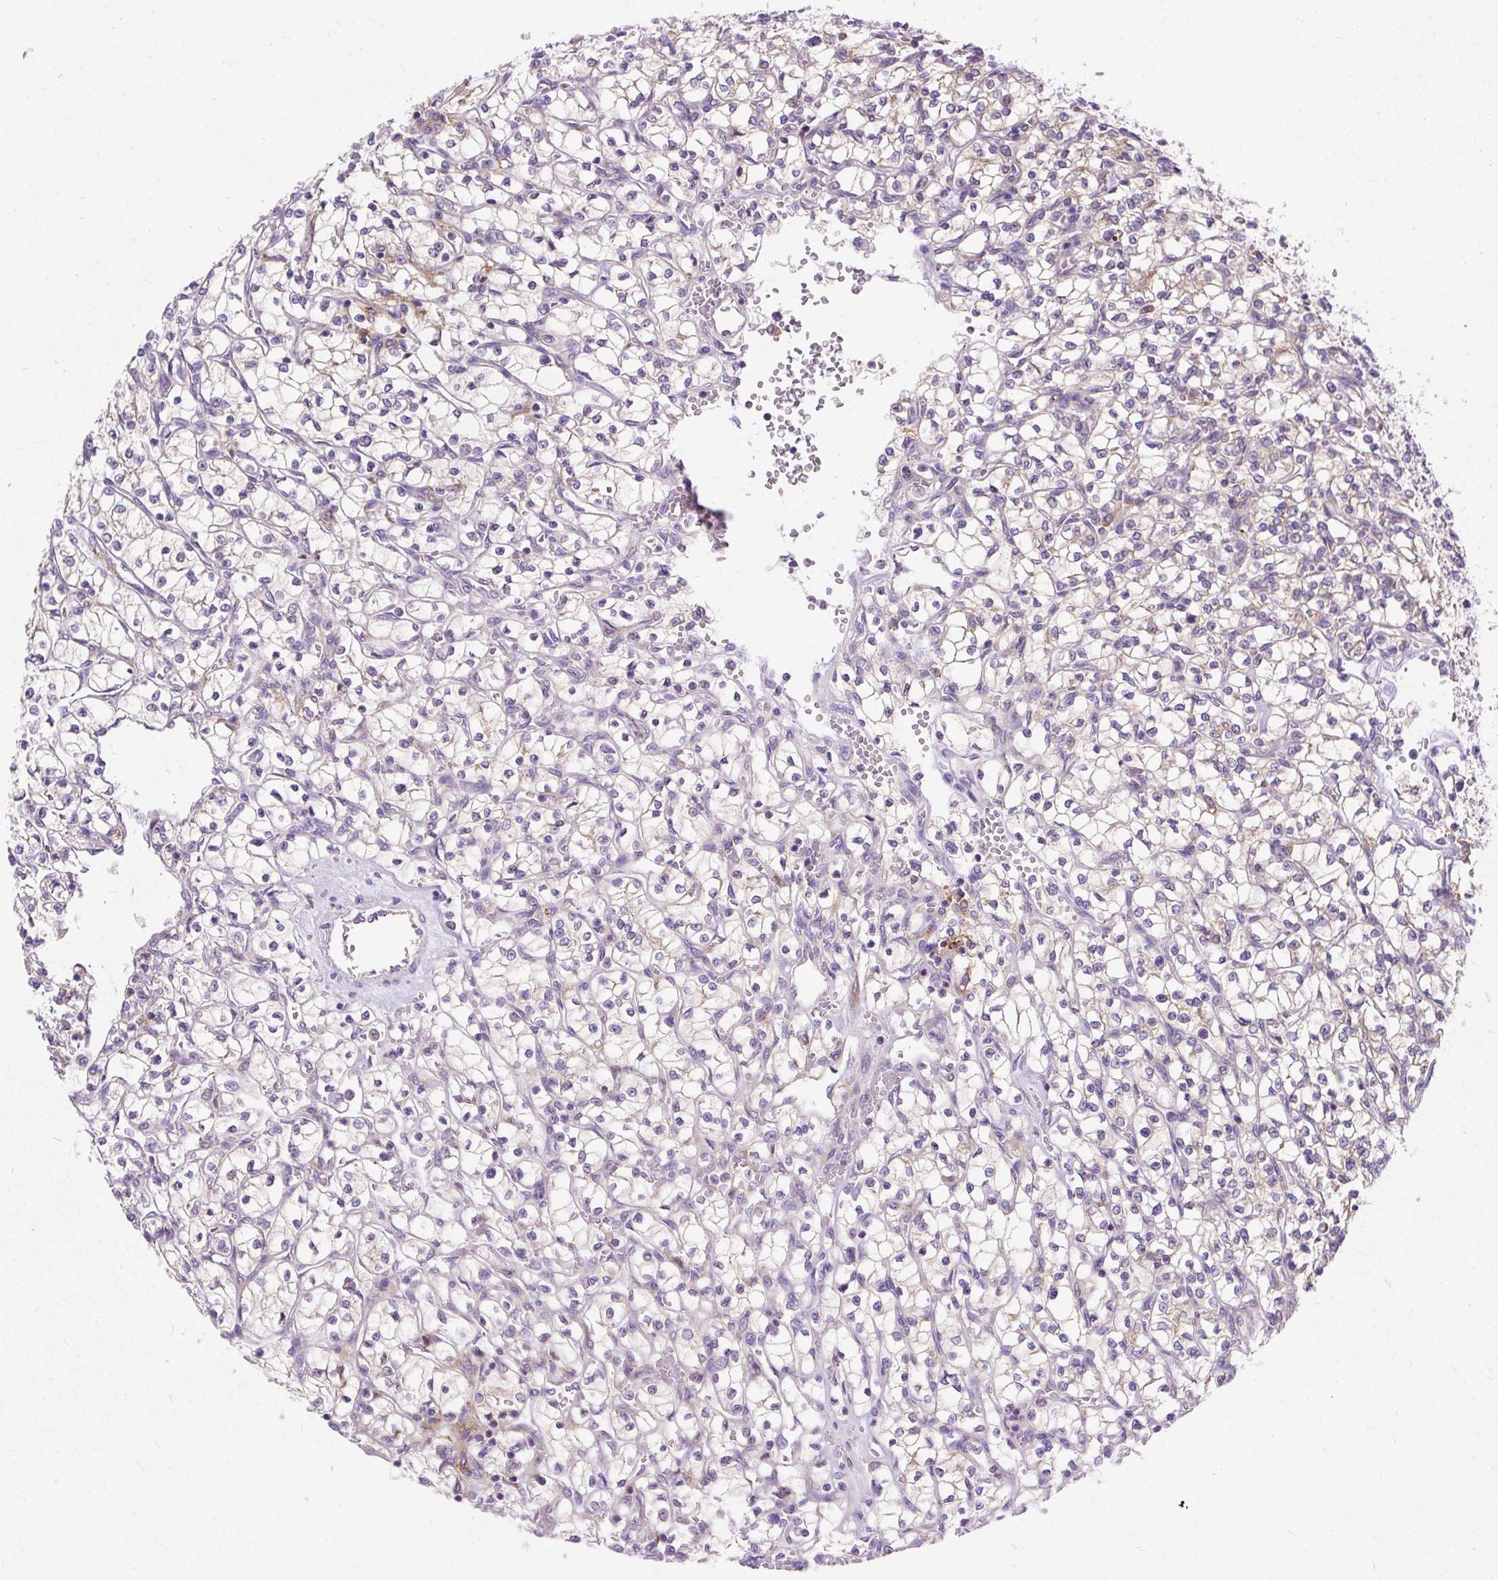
{"staining": {"intensity": "weak", "quantity": "<25%", "location": "cytoplasmic/membranous"}, "tissue": "renal cancer", "cell_type": "Tumor cells", "image_type": "cancer", "snomed": [{"axis": "morphology", "description": "Adenocarcinoma, NOS"}, {"axis": "topography", "description": "Kidney"}], "caption": "An IHC photomicrograph of renal cancer is shown. There is no staining in tumor cells of renal cancer.", "gene": "OR4K15", "patient": {"sex": "female", "age": 64}}